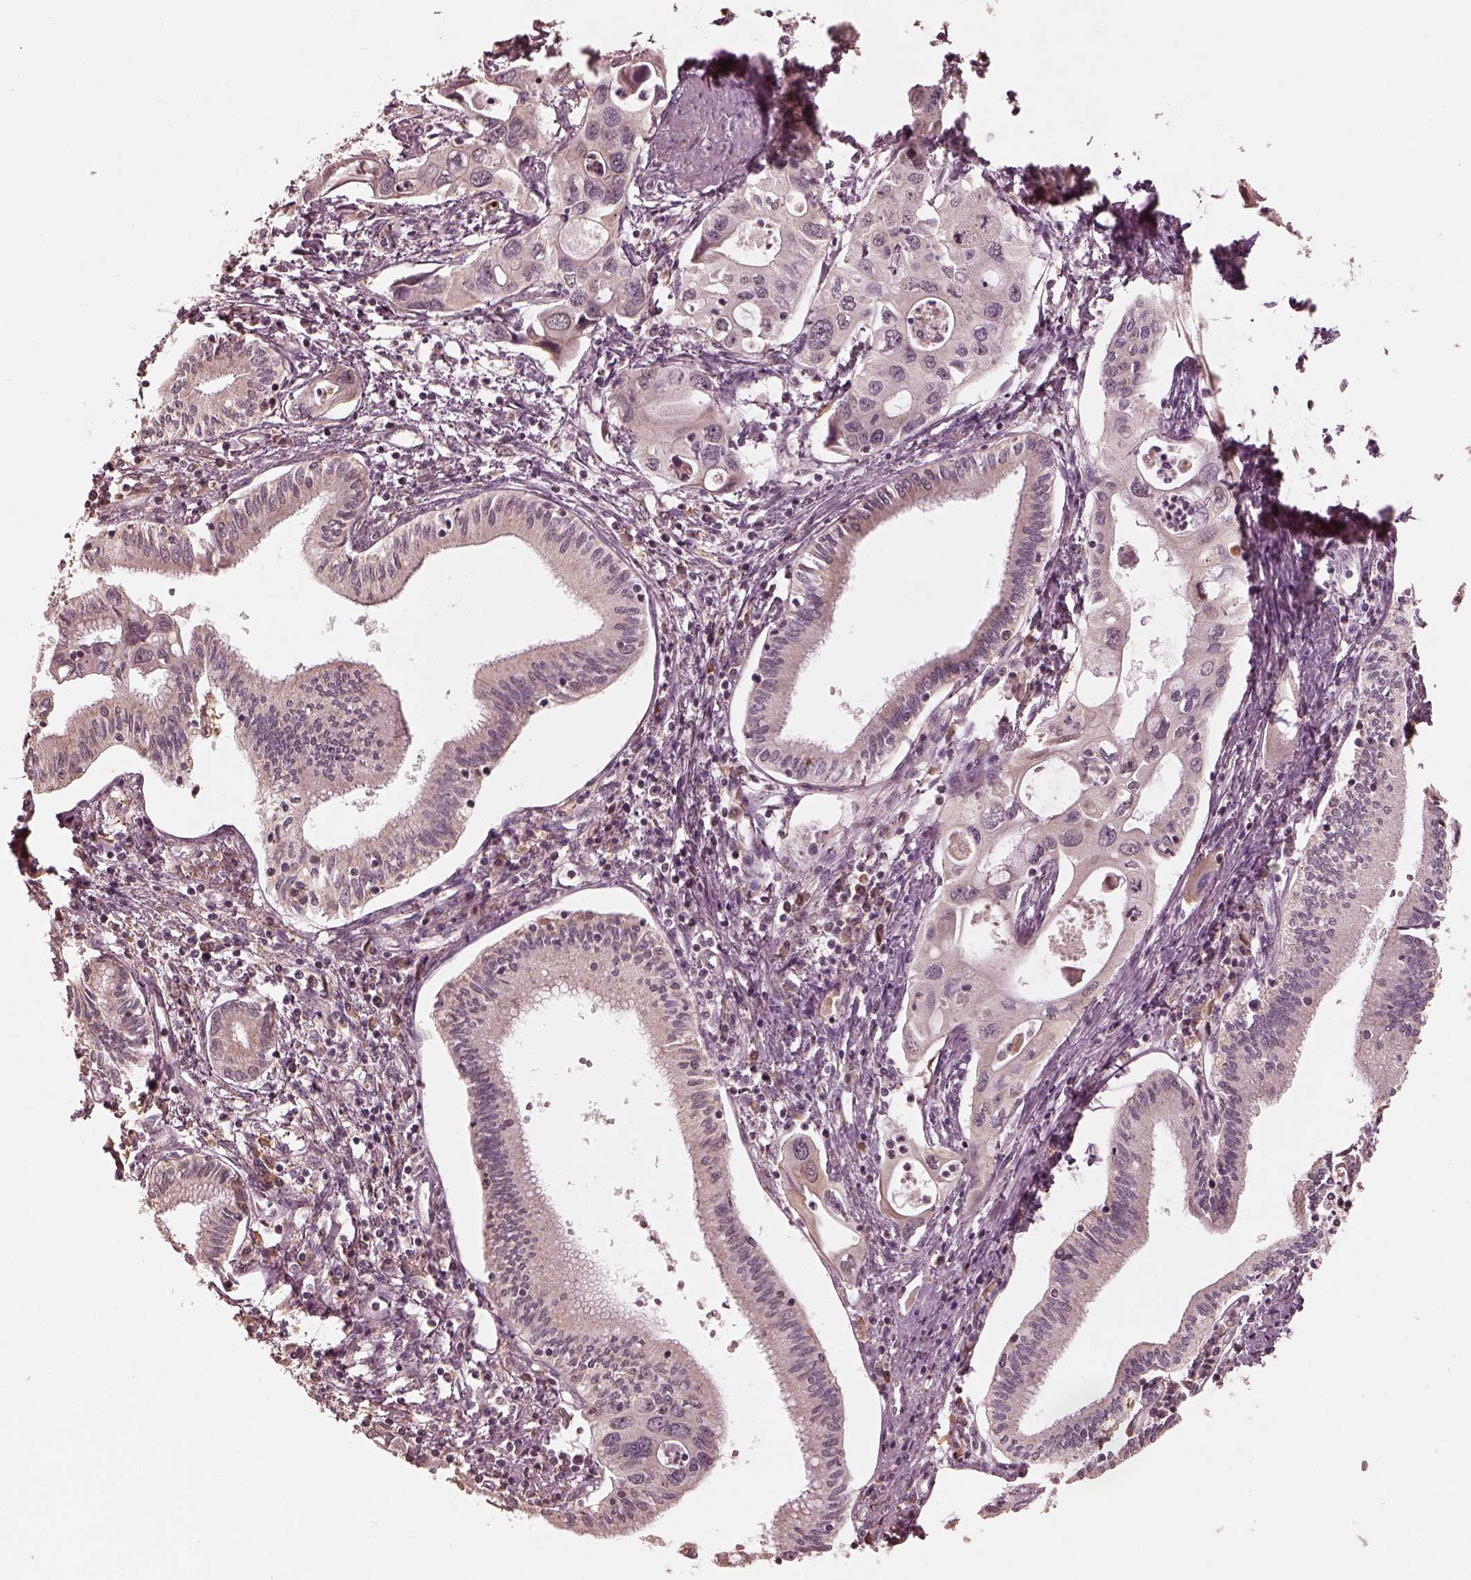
{"staining": {"intensity": "negative", "quantity": "none", "location": "none"}, "tissue": "pancreatic cancer", "cell_type": "Tumor cells", "image_type": "cancer", "snomed": [{"axis": "morphology", "description": "Adenocarcinoma, NOS"}, {"axis": "topography", "description": "Pancreas"}], "caption": "Photomicrograph shows no significant protein staining in tumor cells of pancreatic cancer.", "gene": "CALR3", "patient": {"sex": "male", "age": 60}}